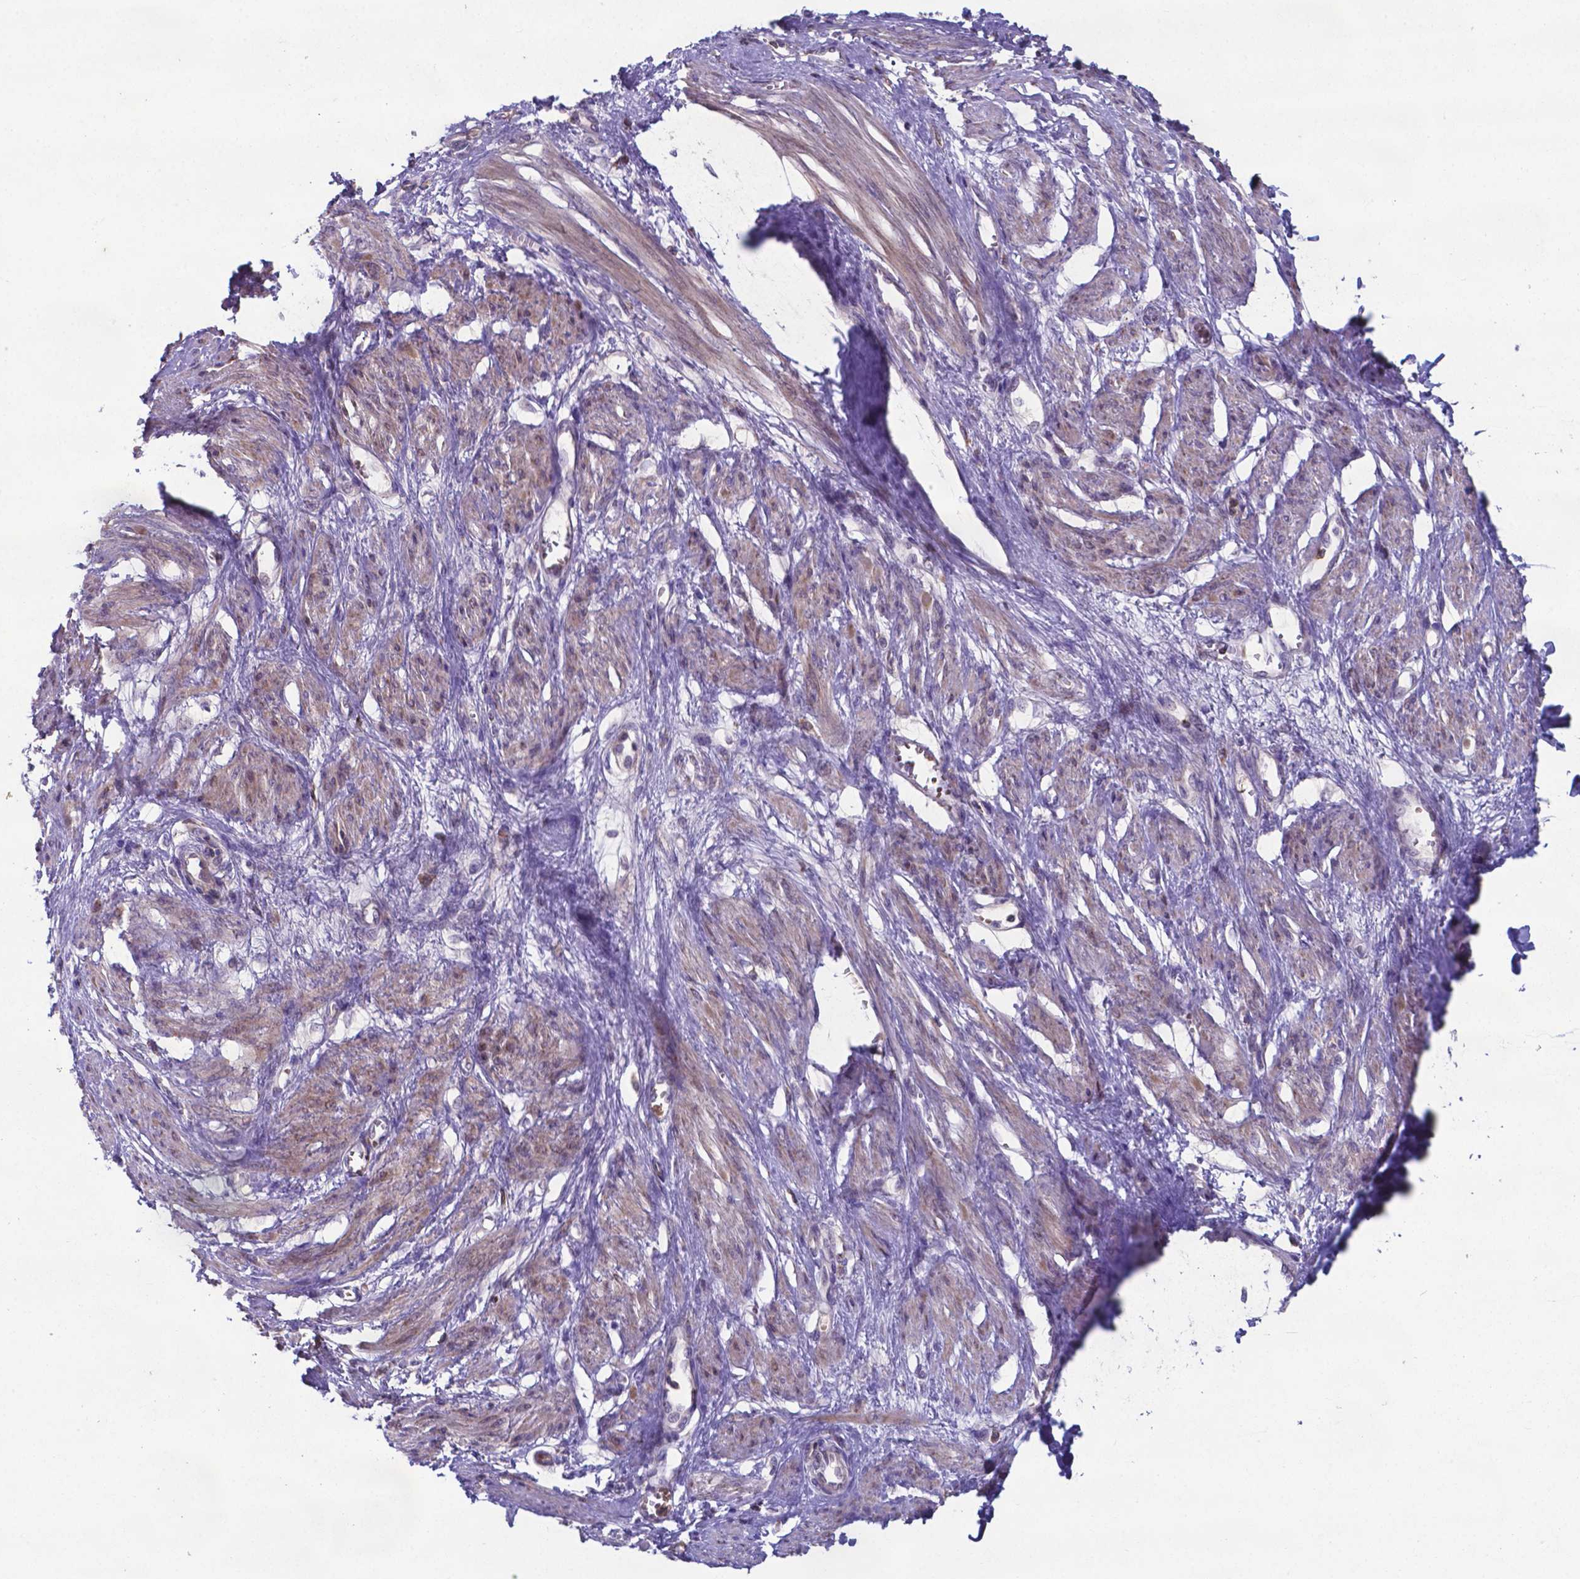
{"staining": {"intensity": "weak", "quantity": "25%-75%", "location": "cytoplasmic/membranous"}, "tissue": "smooth muscle", "cell_type": "Smooth muscle cells", "image_type": "normal", "snomed": [{"axis": "morphology", "description": "Normal tissue, NOS"}, {"axis": "topography", "description": "Smooth muscle"}, {"axis": "topography", "description": "Uterus"}], "caption": "Protein expression analysis of normal smooth muscle reveals weak cytoplasmic/membranous positivity in about 25%-75% of smooth muscle cells.", "gene": "TYRO3", "patient": {"sex": "female", "age": 39}}